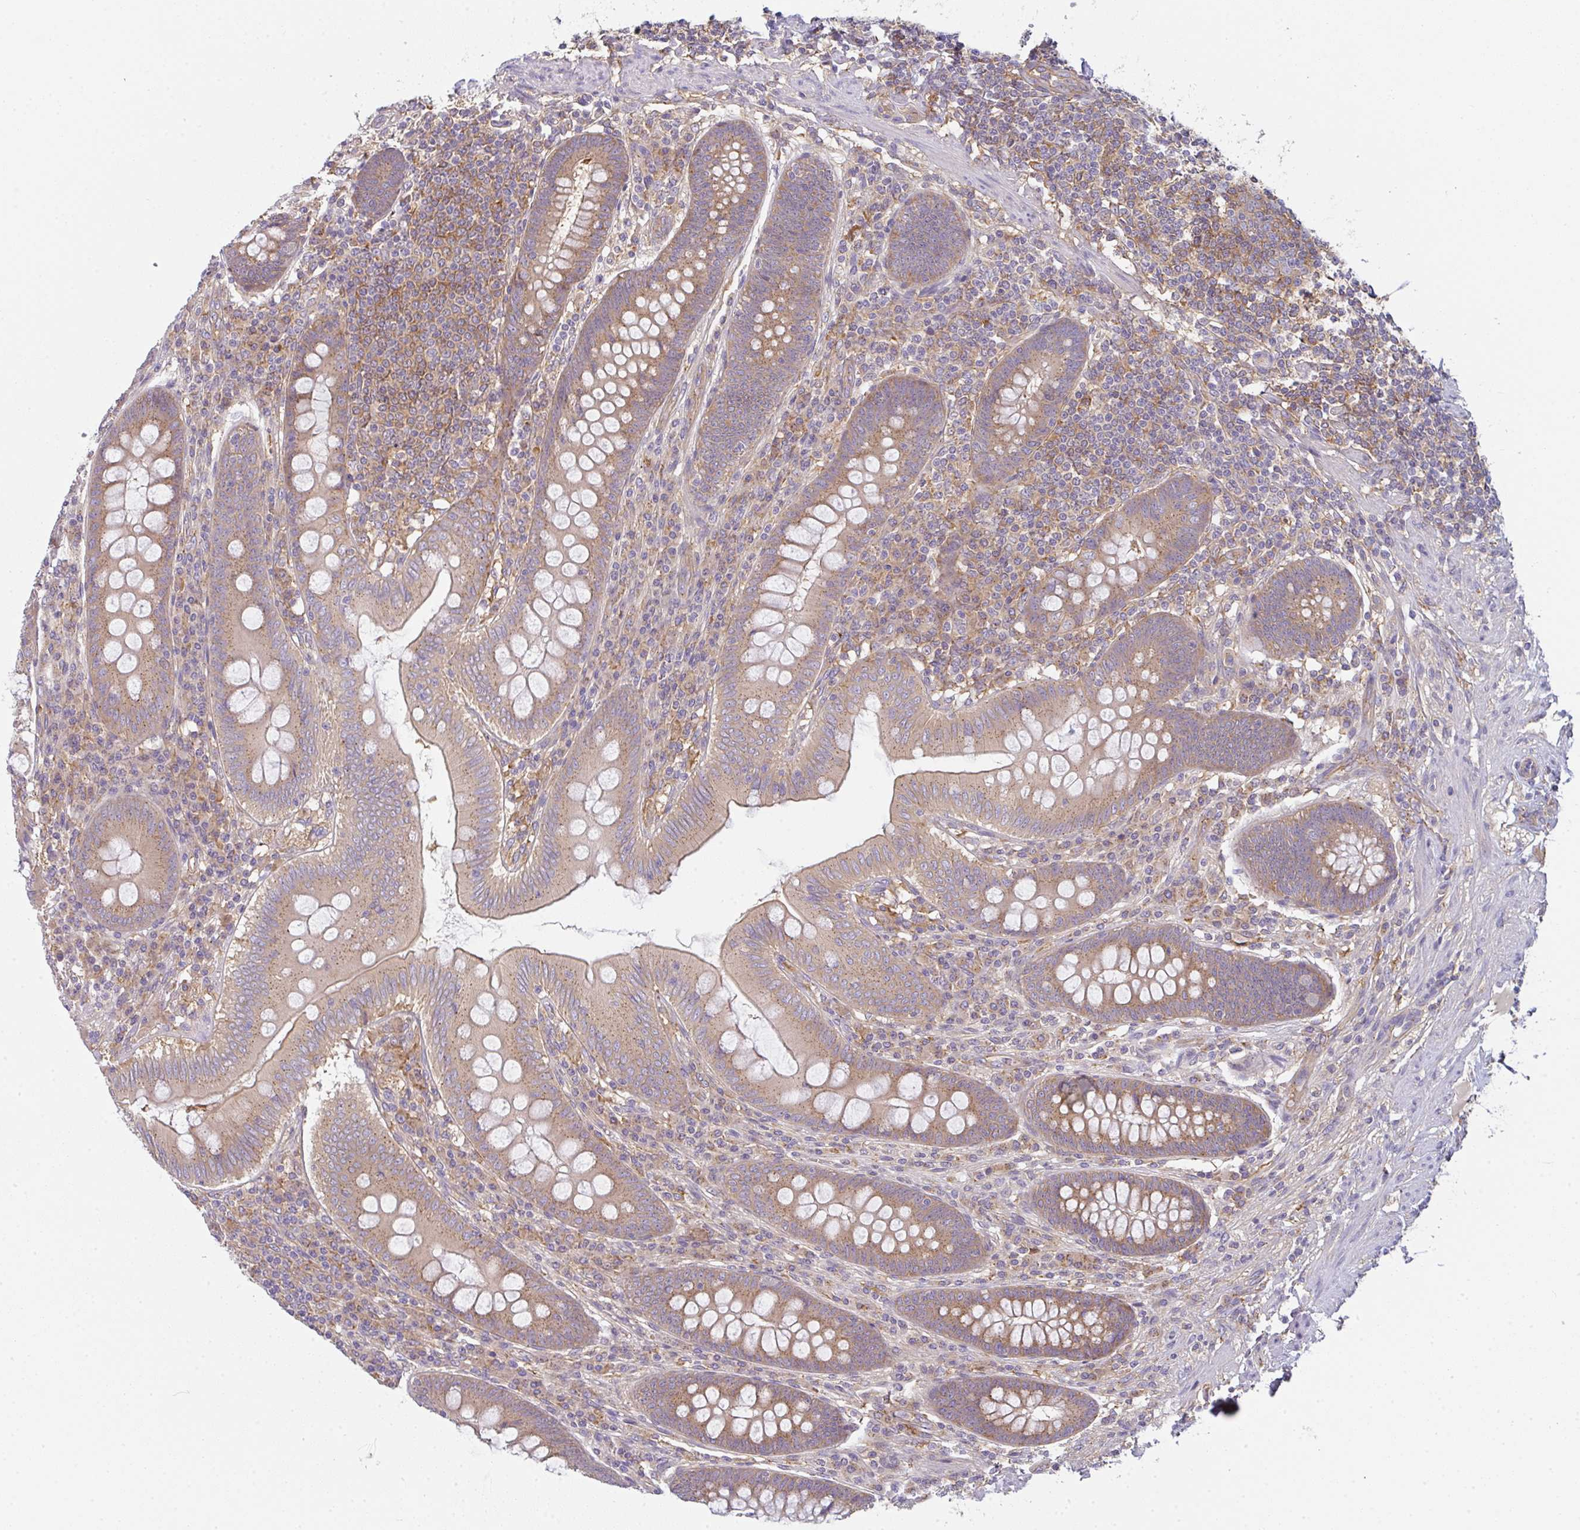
{"staining": {"intensity": "moderate", "quantity": ">75%", "location": "cytoplasmic/membranous"}, "tissue": "appendix", "cell_type": "Glandular cells", "image_type": "normal", "snomed": [{"axis": "morphology", "description": "Normal tissue, NOS"}, {"axis": "topography", "description": "Appendix"}], "caption": "Protein analysis of benign appendix displays moderate cytoplasmic/membranous staining in approximately >75% of glandular cells. The protein is shown in brown color, while the nuclei are stained blue.", "gene": "SNX5", "patient": {"sex": "male", "age": 71}}